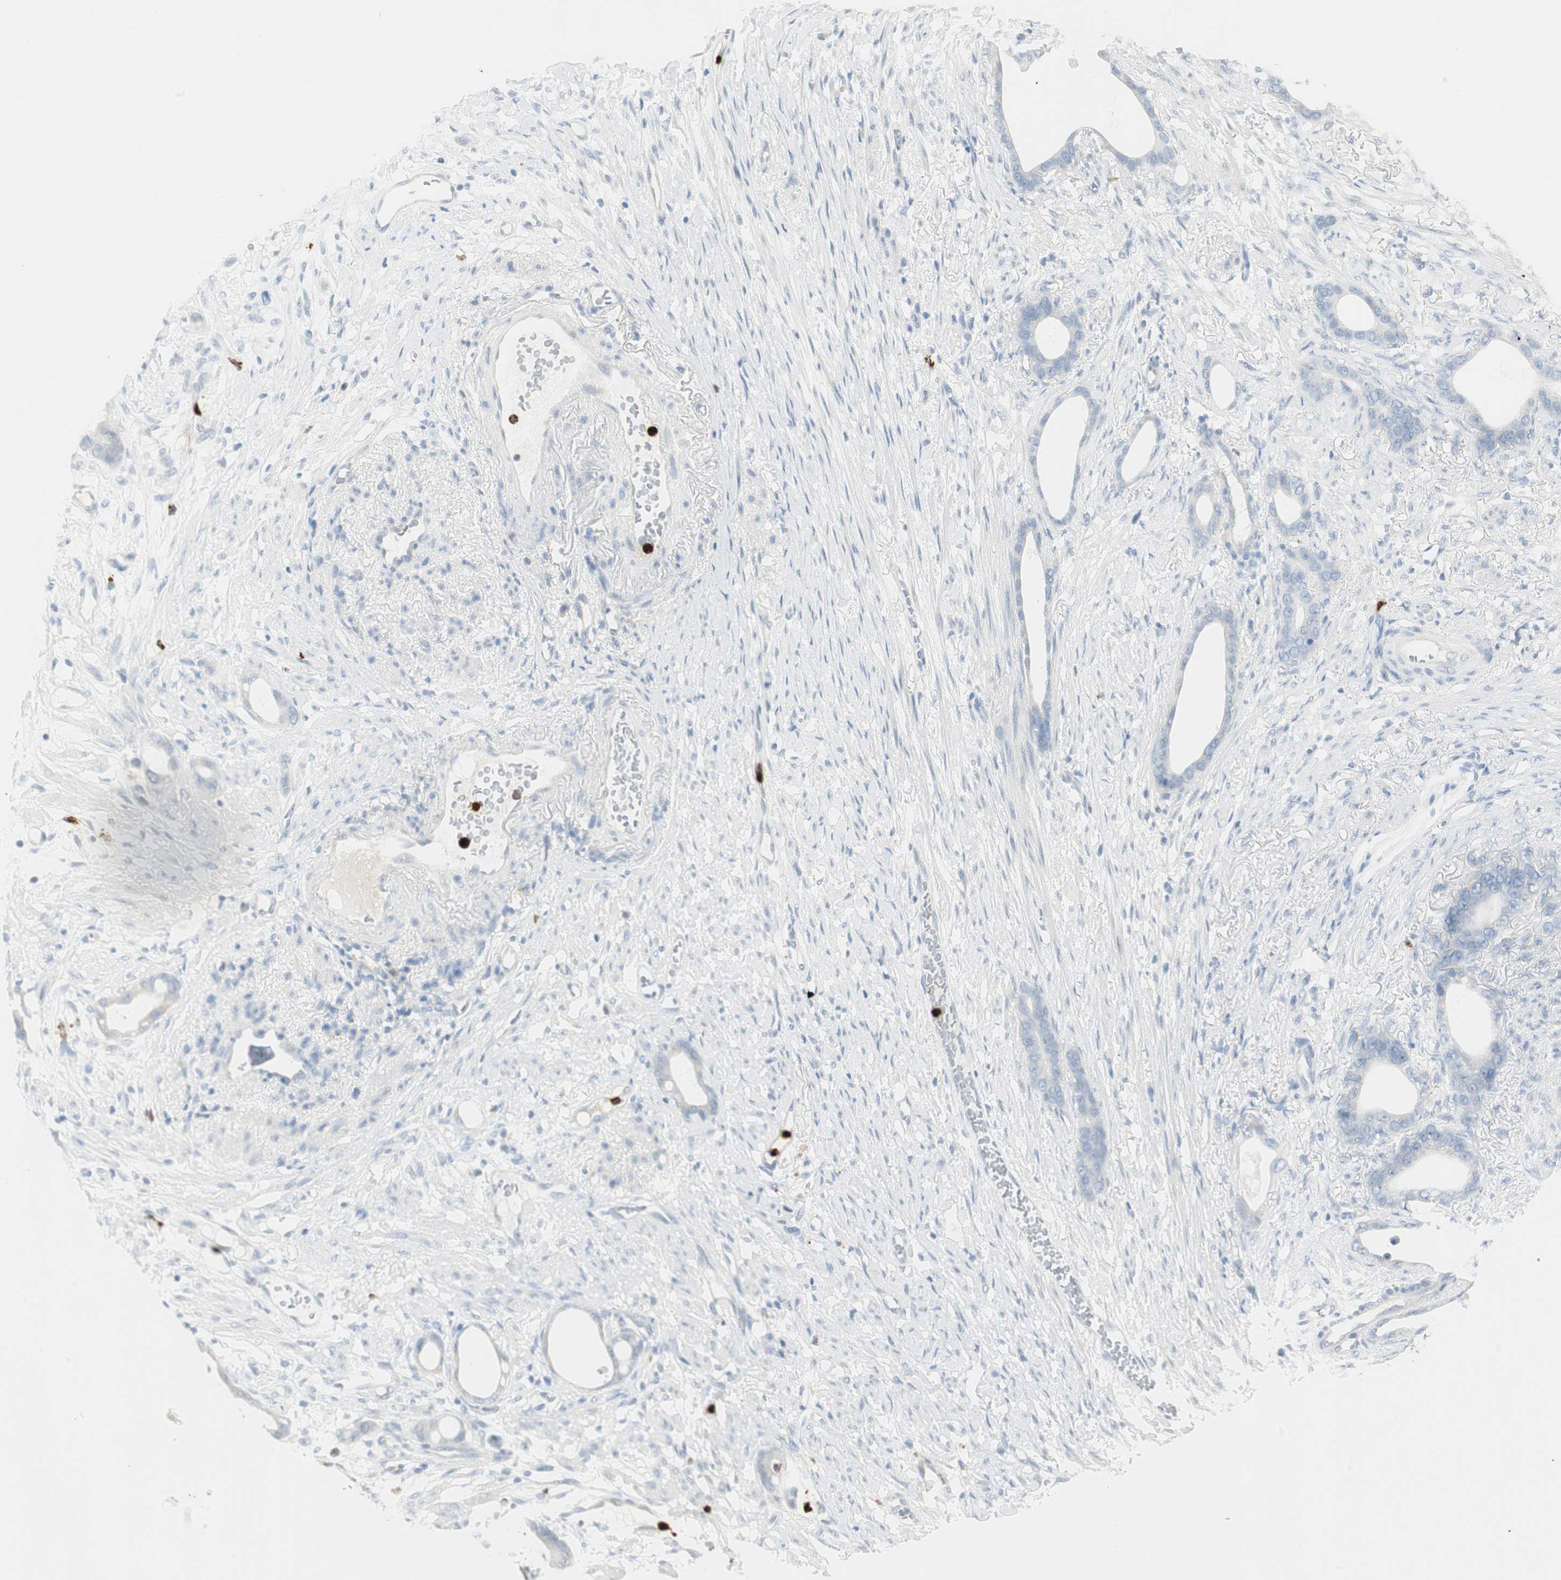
{"staining": {"intensity": "negative", "quantity": "none", "location": "none"}, "tissue": "stomach cancer", "cell_type": "Tumor cells", "image_type": "cancer", "snomed": [{"axis": "morphology", "description": "Adenocarcinoma, NOS"}, {"axis": "topography", "description": "Stomach"}], "caption": "An IHC micrograph of stomach cancer (adenocarcinoma) is shown. There is no staining in tumor cells of stomach cancer (adenocarcinoma). (DAB IHC with hematoxylin counter stain).", "gene": "PRTN3", "patient": {"sex": "female", "age": 75}}